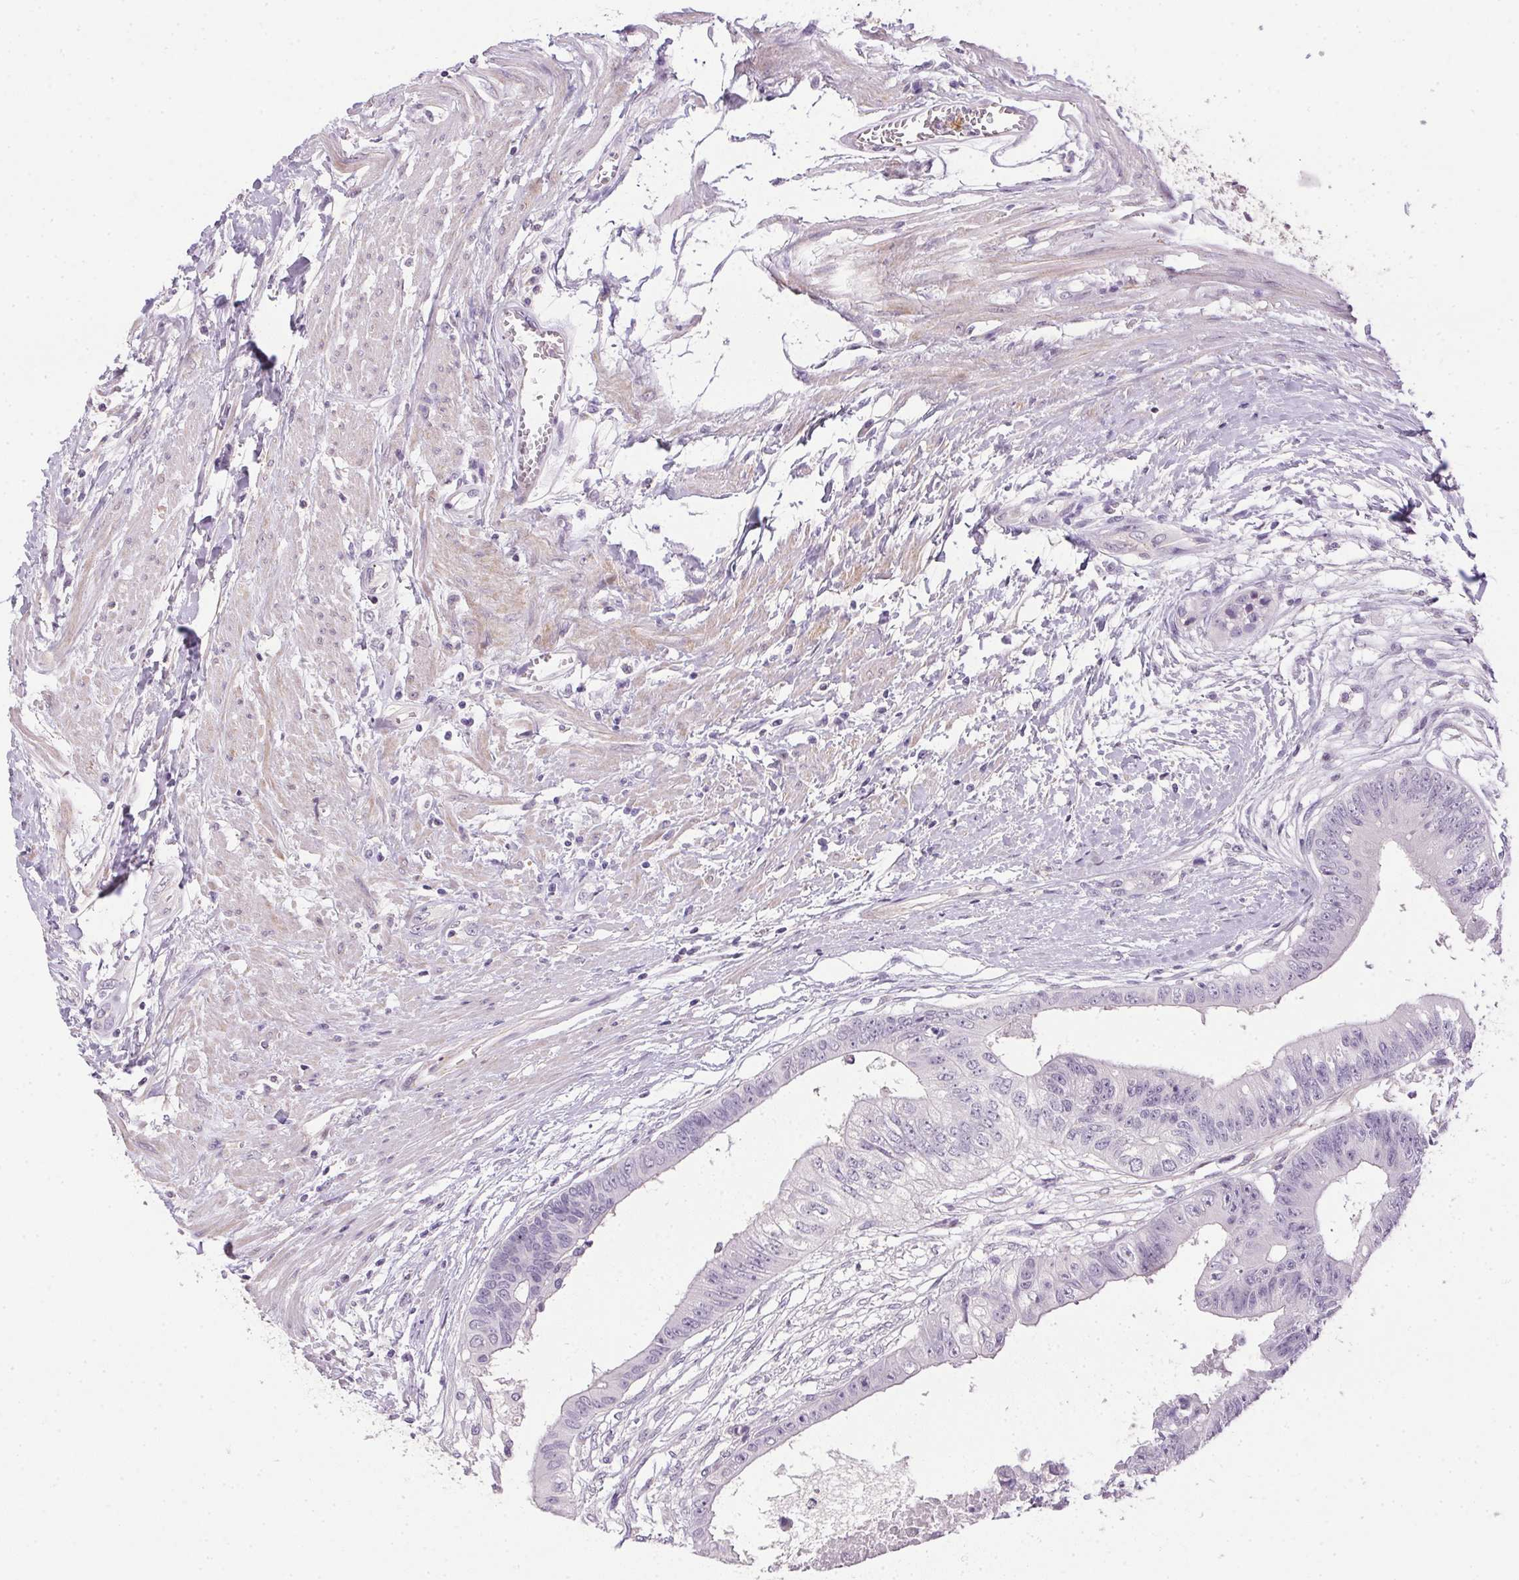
{"staining": {"intensity": "negative", "quantity": "none", "location": "none"}, "tissue": "colorectal cancer", "cell_type": "Tumor cells", "image_type": "cancer", "snomed": [{"axis": "morphology", "description": "Adenocarcinoma, NOS"}, {"axis": "topography", "description": "Rectum"}], "caption": "Immunohistochemical staining of human colorectal adenocarcinoma reveals no significant staining in tumor cells.", "gene": "PRL", "patient": {"sex": "male", "age": 63}}